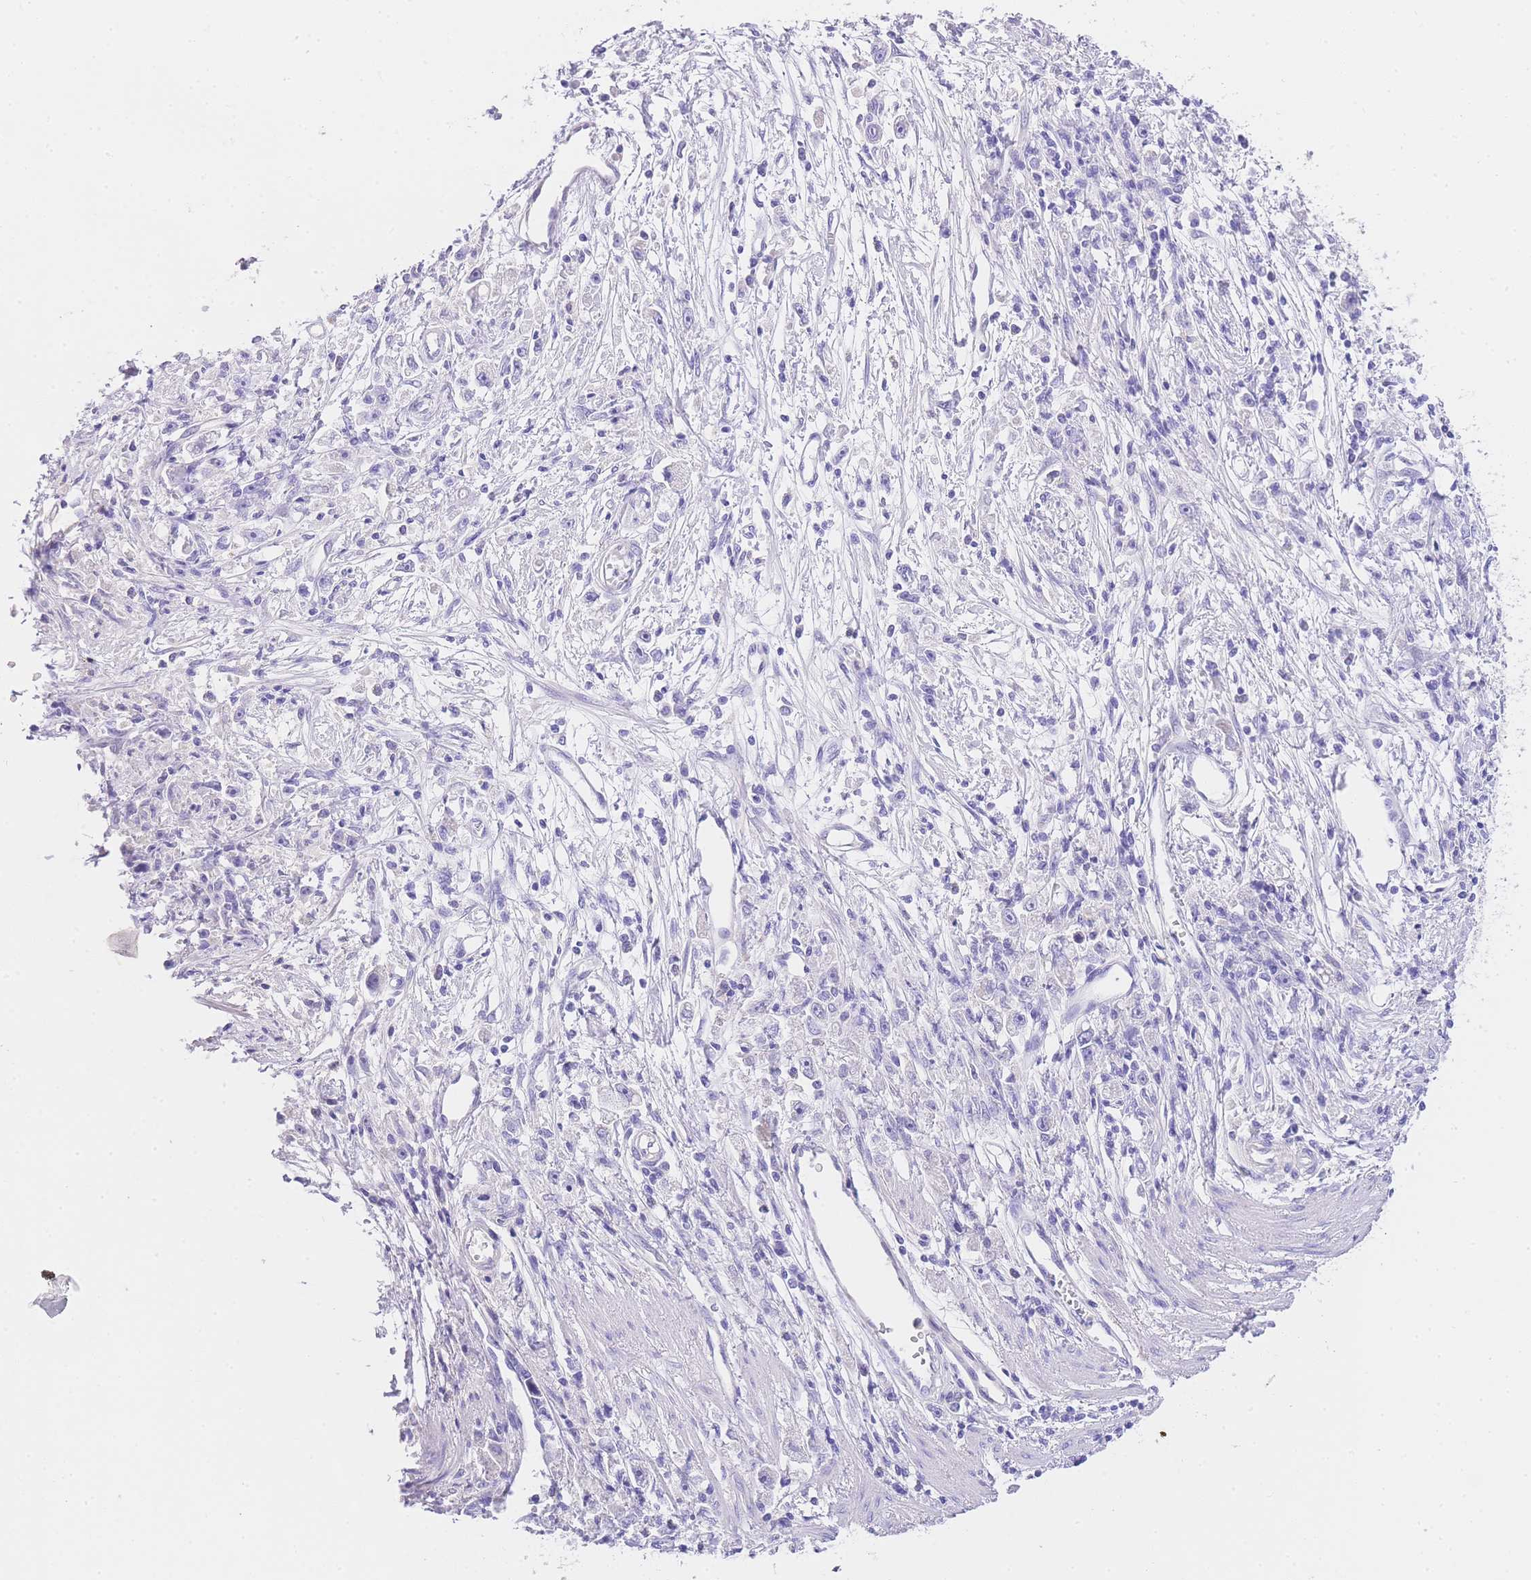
{"staining": {"intensity": "negative", "quantity": "none", "location": "none"}, "tissue": "stomach cancer", "cell_type": "Tumor cells", "image_type": "cancer", "snomed": [{"axis": "morphology", "description": "Adenocarcinoma, NOS"}, {"axis": "topography", "description": "Stomach"}], "caption": "DAB immunohistochemical staining of stomach cancer exhibits no significant expression in tumor cells. (DAB (3,3'-diaminobenzidine) immunohistochemistry (IHC) with hematoxylin counter stain).", "gene": "EPN2", "patient": {"sex": "female", "age": 59}}